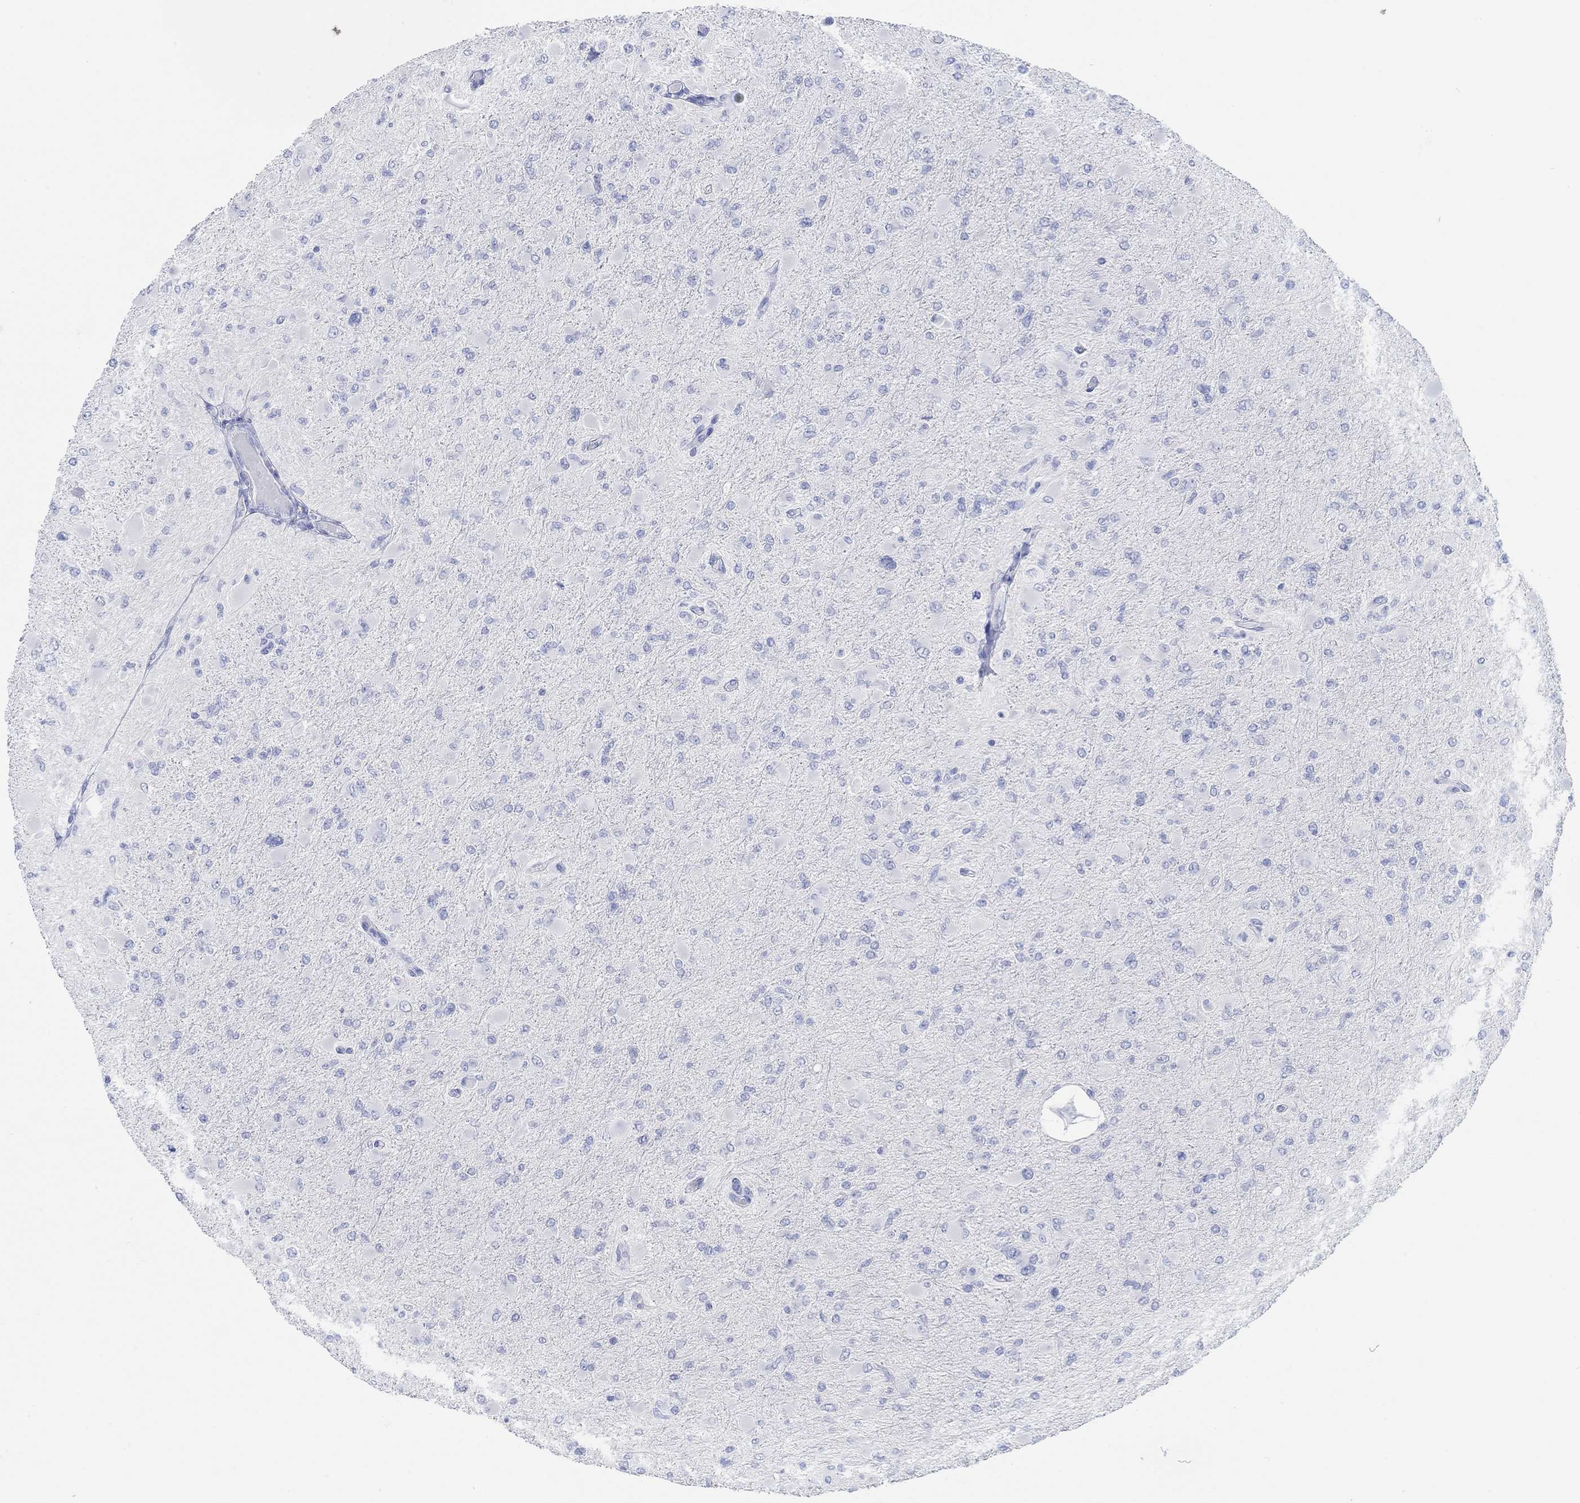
{"staining": {"intensity": "negative", "quantity": "none", "location": "none"}, "tissue": "glioma", "cell_type": "Tumor cells", "image_type": "cancer", "snomed": [{"axis": "morphology", "description": "Glioma, malignant, High grade"}, {"axis": "topography", "description": "Cerebral cortex"}], "caption": "The image exhibits no significant staining in tumor cells of glioma.", "gene": "AK8", "patient": {"sex": "female", "age": 36}}